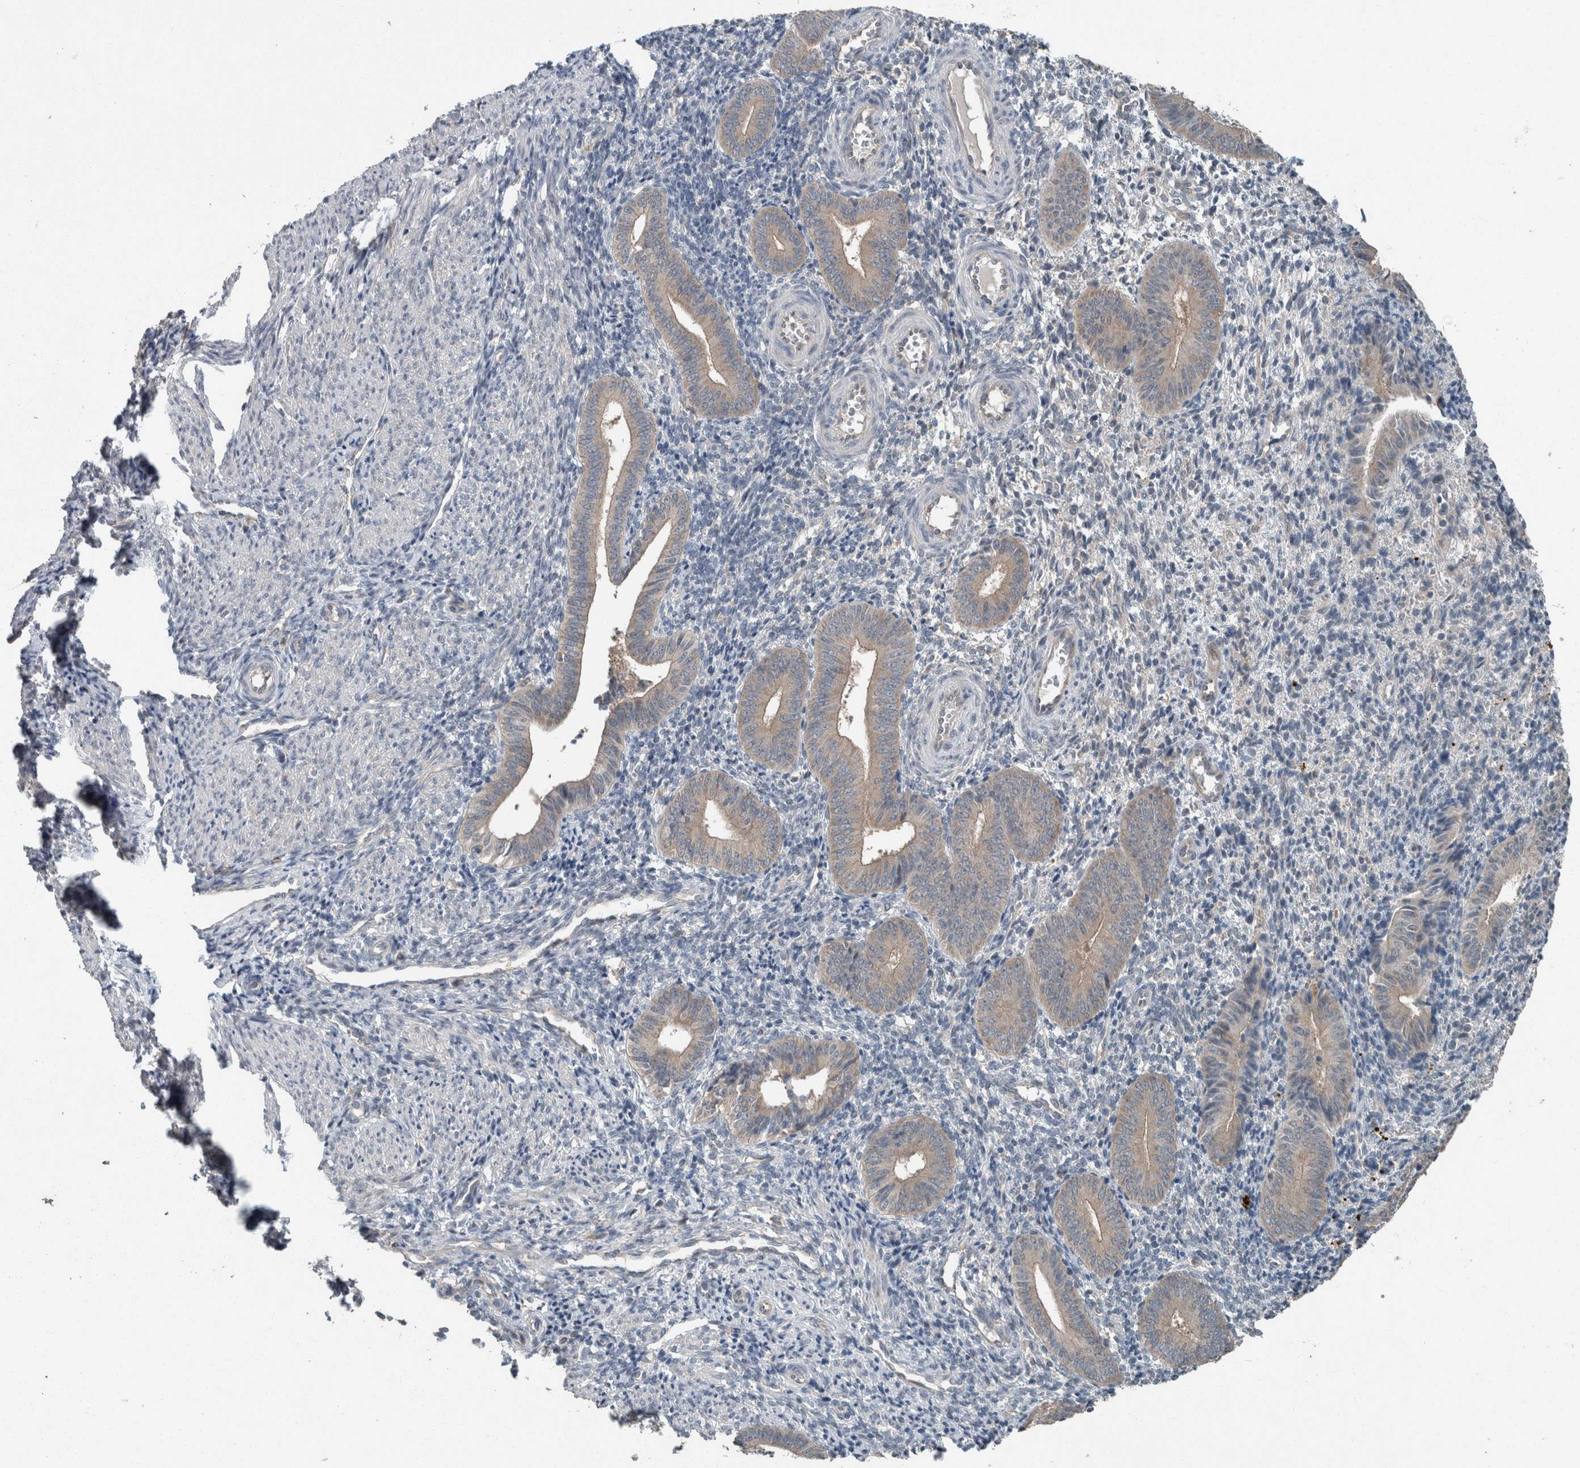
{"staining": {"intensity": "negative", "quantity": "none", "location": "none"}, "tissue": "endometrium", "cell_type": "Cells in endometrial stroma", "image_type": "normal", "snomed": [{"axis": "morphology", "description": "Normal tissue, NOS"}, {"axis": "topography", "description": "Uterus"}, {"axis": "topography", "description": "Endometrium"}], "caption": "Immunohistochemistry histopathology image of benign endometrium stained for a protein (brown), which demonstrates no staining in cells in endometrial stroma.", "gene": "KNTC1", "patient": {"sex": "female", "age": 33}}